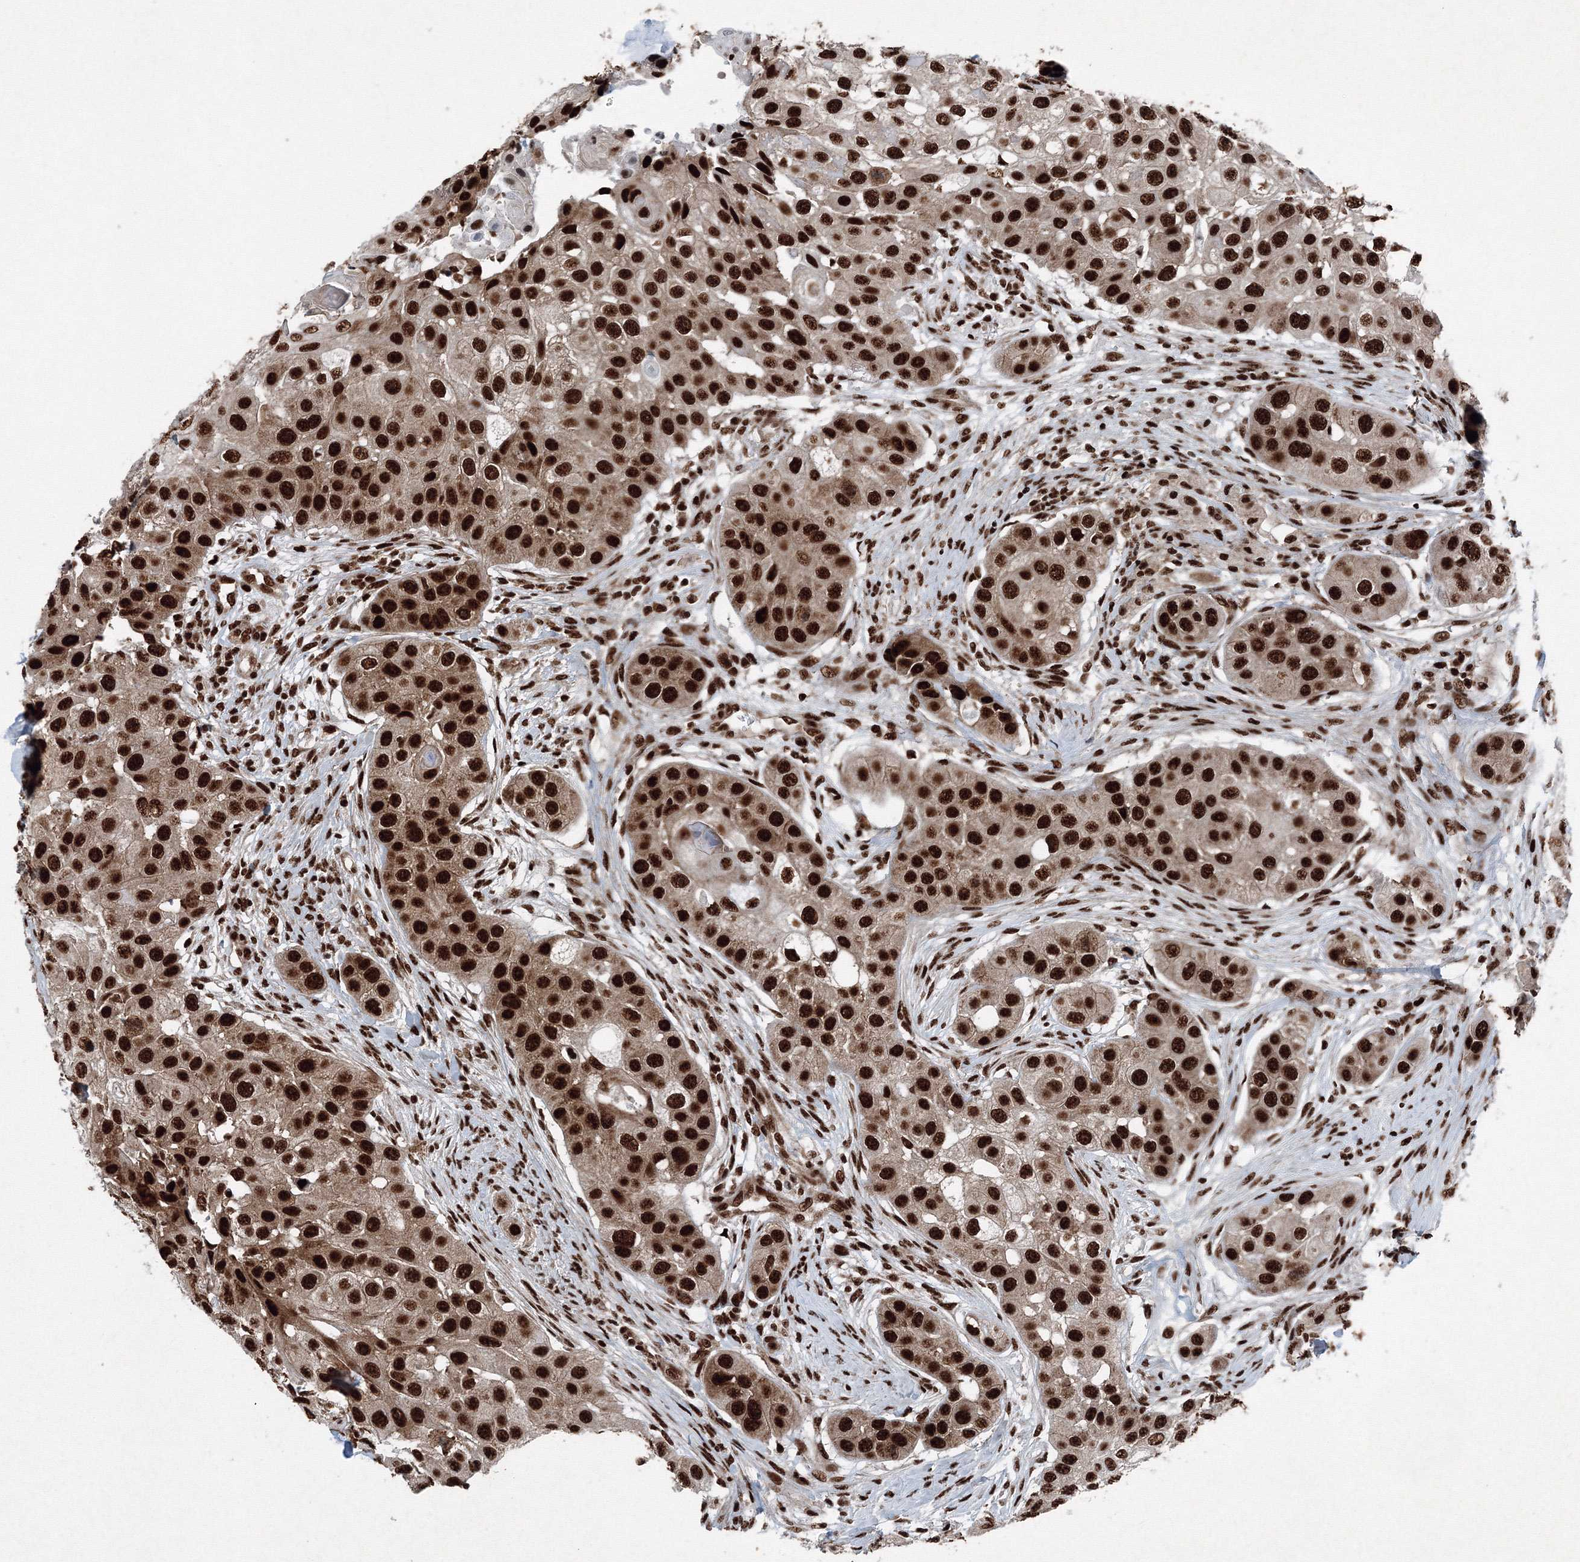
{"staining": {"intensity": "strong", "quantity": ">75%", "location": "nuclear"}, "tissue": "head and neck cancer", "cell_type": "Tumor cells", "image_type": "cancer", "snomed": [{"axis": "morphology", "description": "Normal tissue, NOS"}, {"axis": "morphology", "description": "Squamous cell carcinoma, NOS"}, {"axis": "topography", "description": "Skeletal muscle"}, {"axis": "topography", "description": "Head-Neck"}], "caption": "Tumor cells display high levels of strong nuclear staining in approximately >75% of cells in head and neck cancer.", "gene": "SNRPC", "patient": {"sex": "male", "age": 51}}